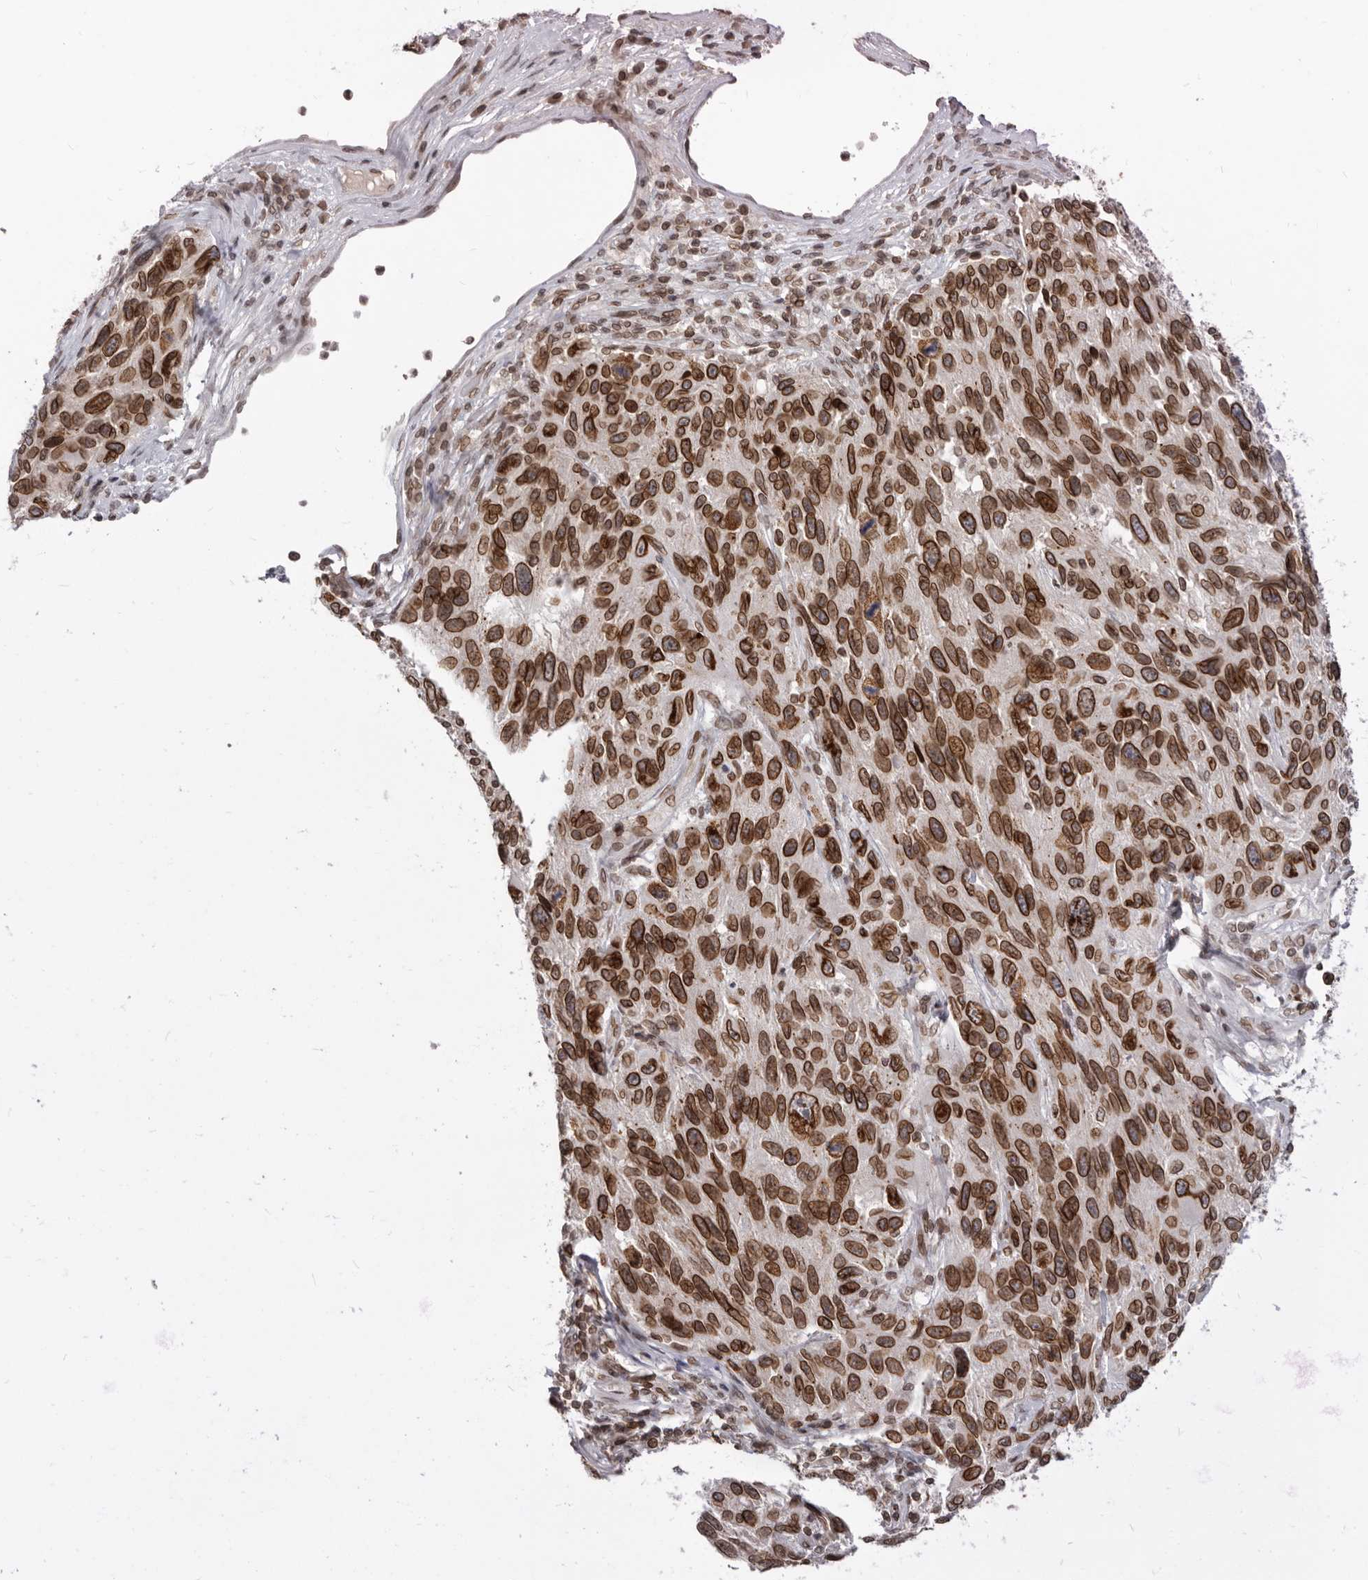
{"staining": {"intensity": "strong", "quantity": ">75%", "location": "cytoplasmic/membranous,nuclear"}, "tissue": "melanoma", "cell_type": "Tumor cells", "image_type": "cancer", "snomed": [{"axis": "morphology", "description": "Malignant melanoma, NOS"}, {"axis": "topography", "description": "Skin"}], "caption": "Human melanoma stained for a protein (brown) exhibits strong cytoplasmic/membranous and nuclear positive expression in approximately >75% of tumor cells.", "gene": "NUP153", "patient": {"sex": "male", "age": 53}}